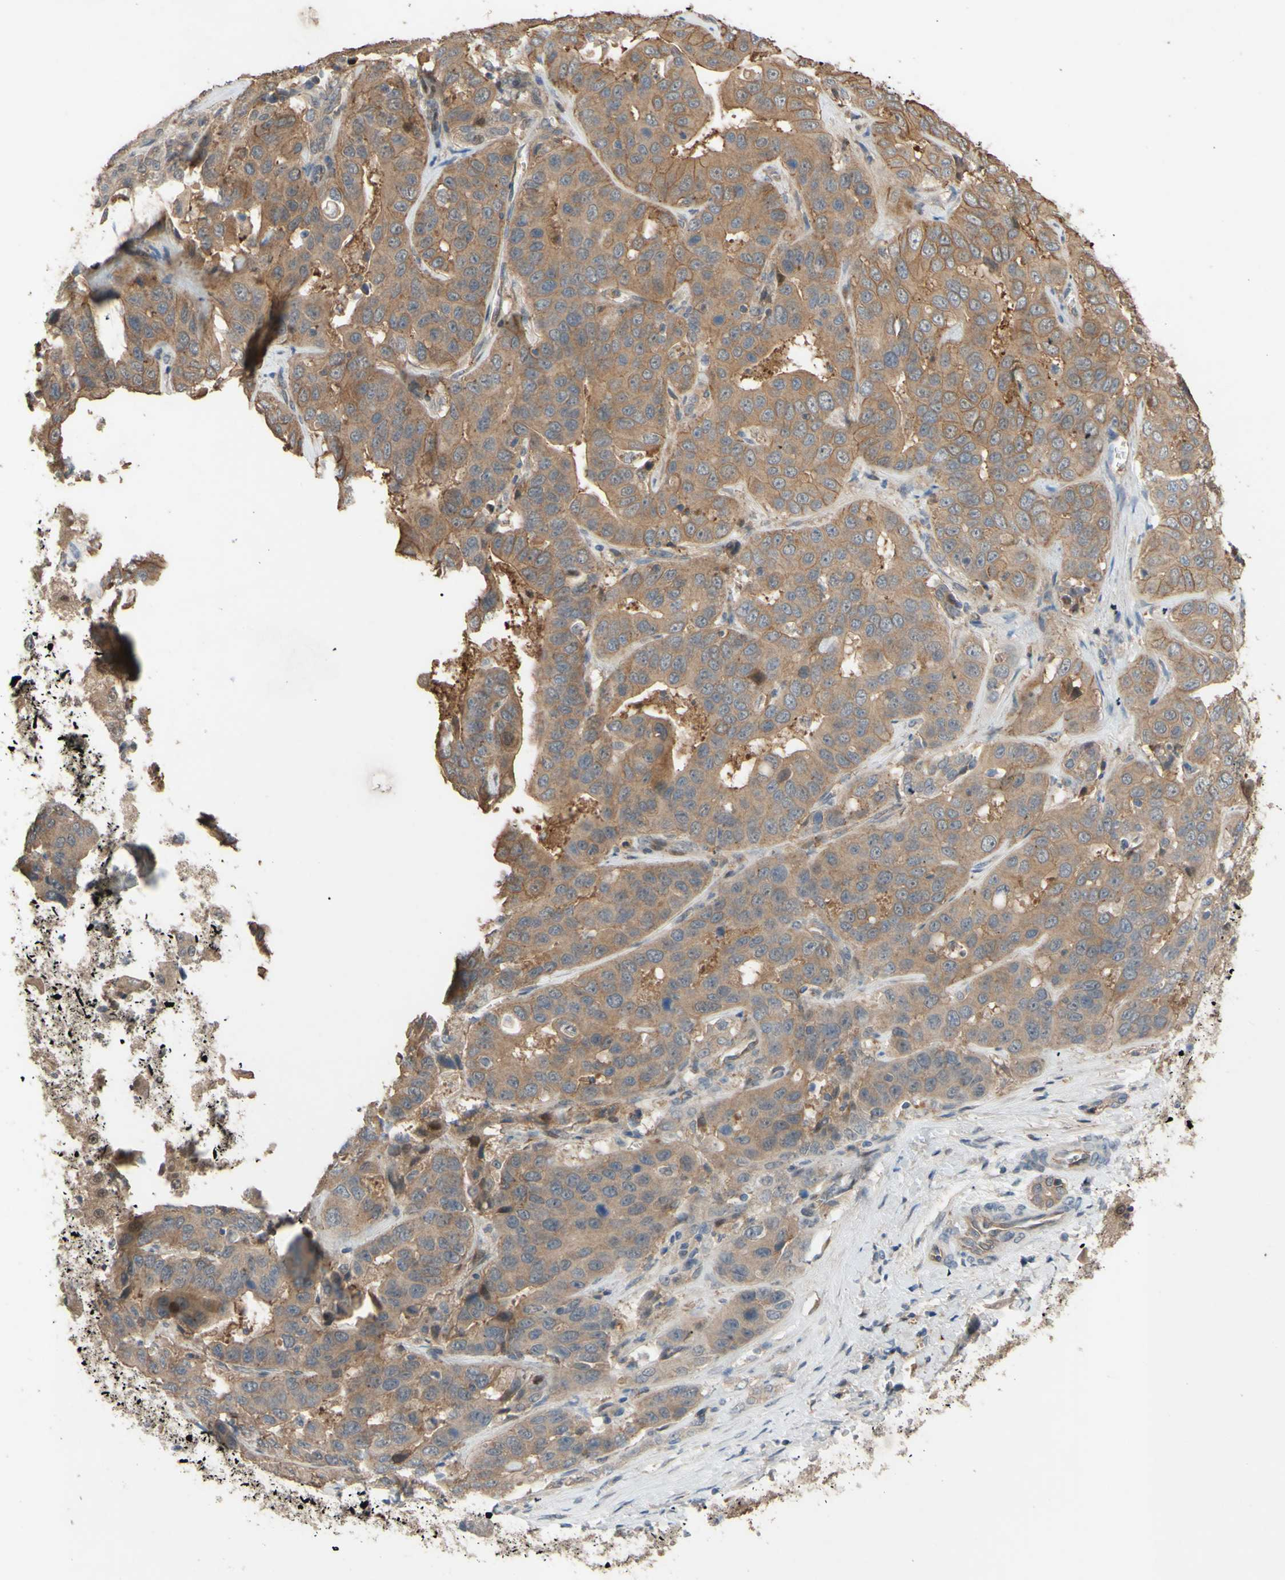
{"staining": {"intensity": "moderate", "quantity": ">75%", "location": "cytoplasmic/membranous"}, "tissue": "liver cancer", "cell_type": "Tumor cells", "image_type": "cancer", "snomed": [{"axis": "morphology", "description": "Cholangiocarcinoma"}, {"axis": "topography", "description": "Liver"}], "caption": "Cholangiocarcinoma (liver) was stained to show a protein in brown. There is medium levels of moderate cytoplasmic/membranous positivity in approximately >75% of tumor cells. The staining was performed using DAB to visualize the protein expression in brown, while the nuclei were stained in blue with hematoxylin (Magnification: 20x).", "gene": "SHROOM4", "patient": {"sex": "female", "age": 52}}